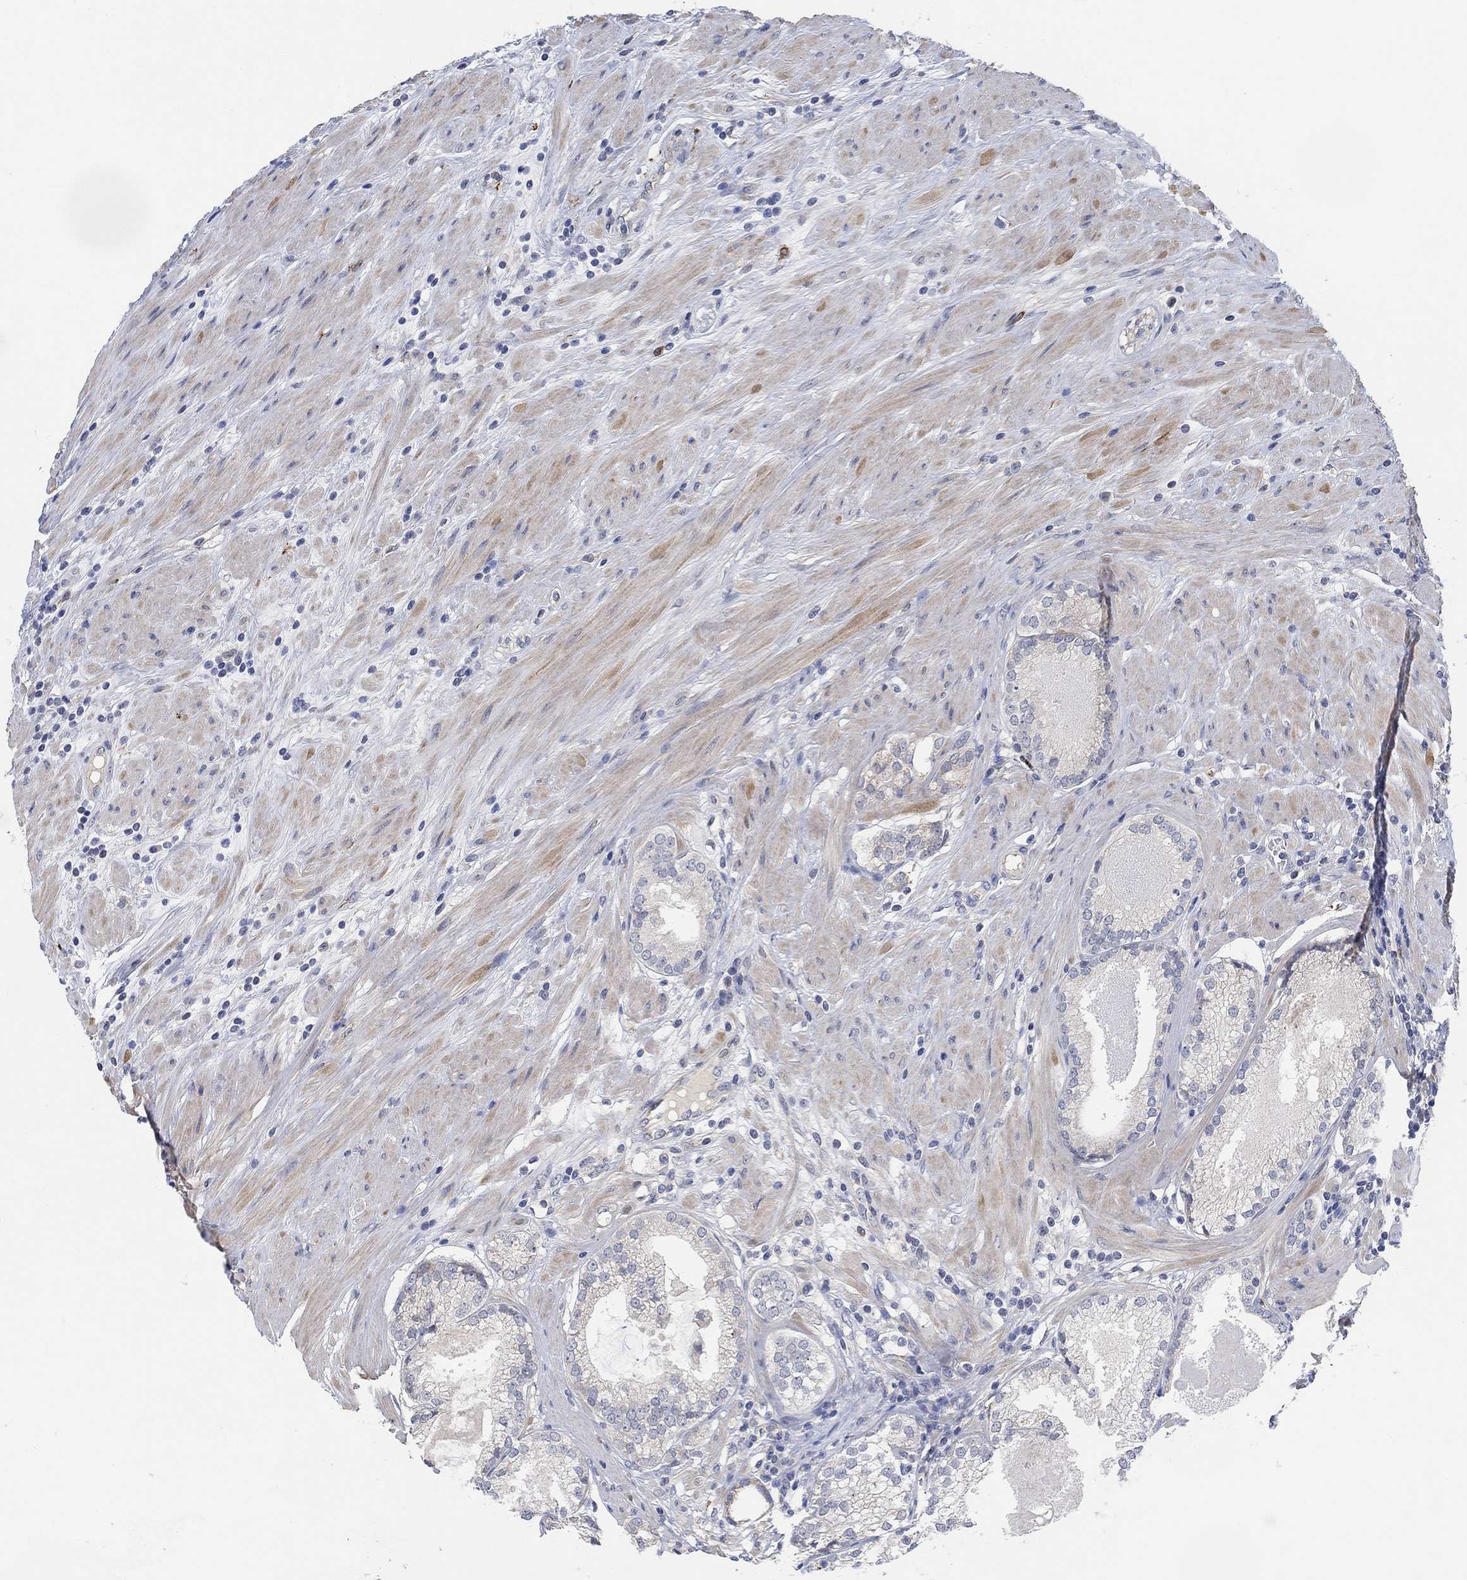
{"staining": {"intensity": "negative", "quantity": "none", "location": "none"}, "tissue": "prostate cancer", "cell_type": "Tumor cells", "image_type": "cancer", "snomed": [{"axis": "morphology", "description": "Adenocarcinoma, High grade"}, {"axis": "topography", "description": "Prostate and seminal vesicle, NOS"}], "caption": "Protein analysis of prostate cancer (adenocarcinoma (high-grade)) reveals no significant staining in tumor cells.", "gene": "HCRTR1", "patient": {"sex": "male", "age": 62}}